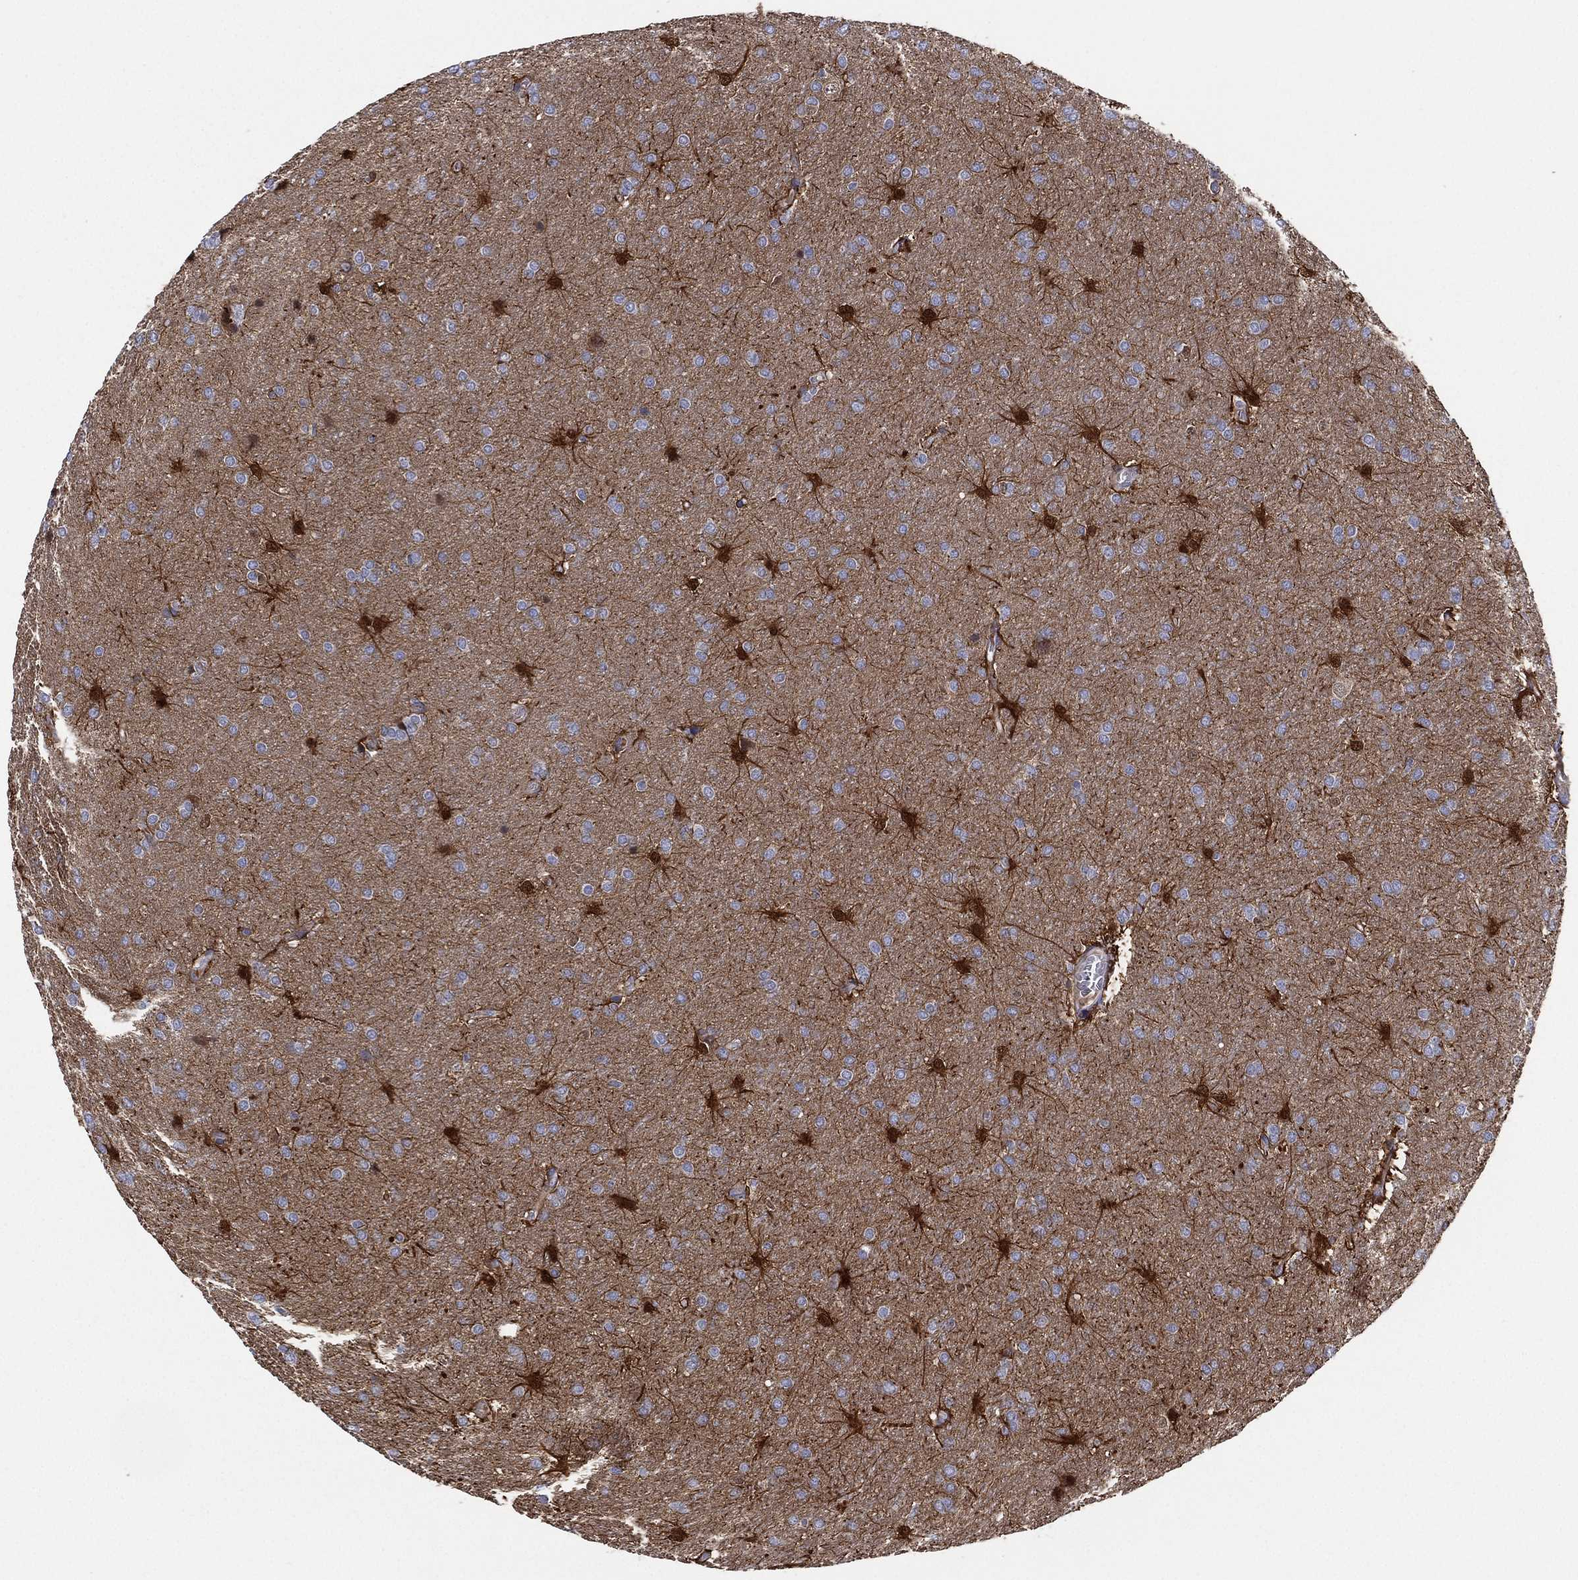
{"staining": {"intensity": "negative", "quantity": "none", "location": "none"}, "tissue": "glioma", "cell_type": "Tumor cells", "image_type": "cancer", "snomed": [{"axis": "morphology", "description": "Glioma, malignant, Low grade"}, {"axis": "topography", "description": "Brain"}], "caption": "DAB immunohistochemical staining of human glioma exhibits no significant staining in tumor cells.", "gene": "DDAH1", "patient": {"sex": "female", "age": 32}}